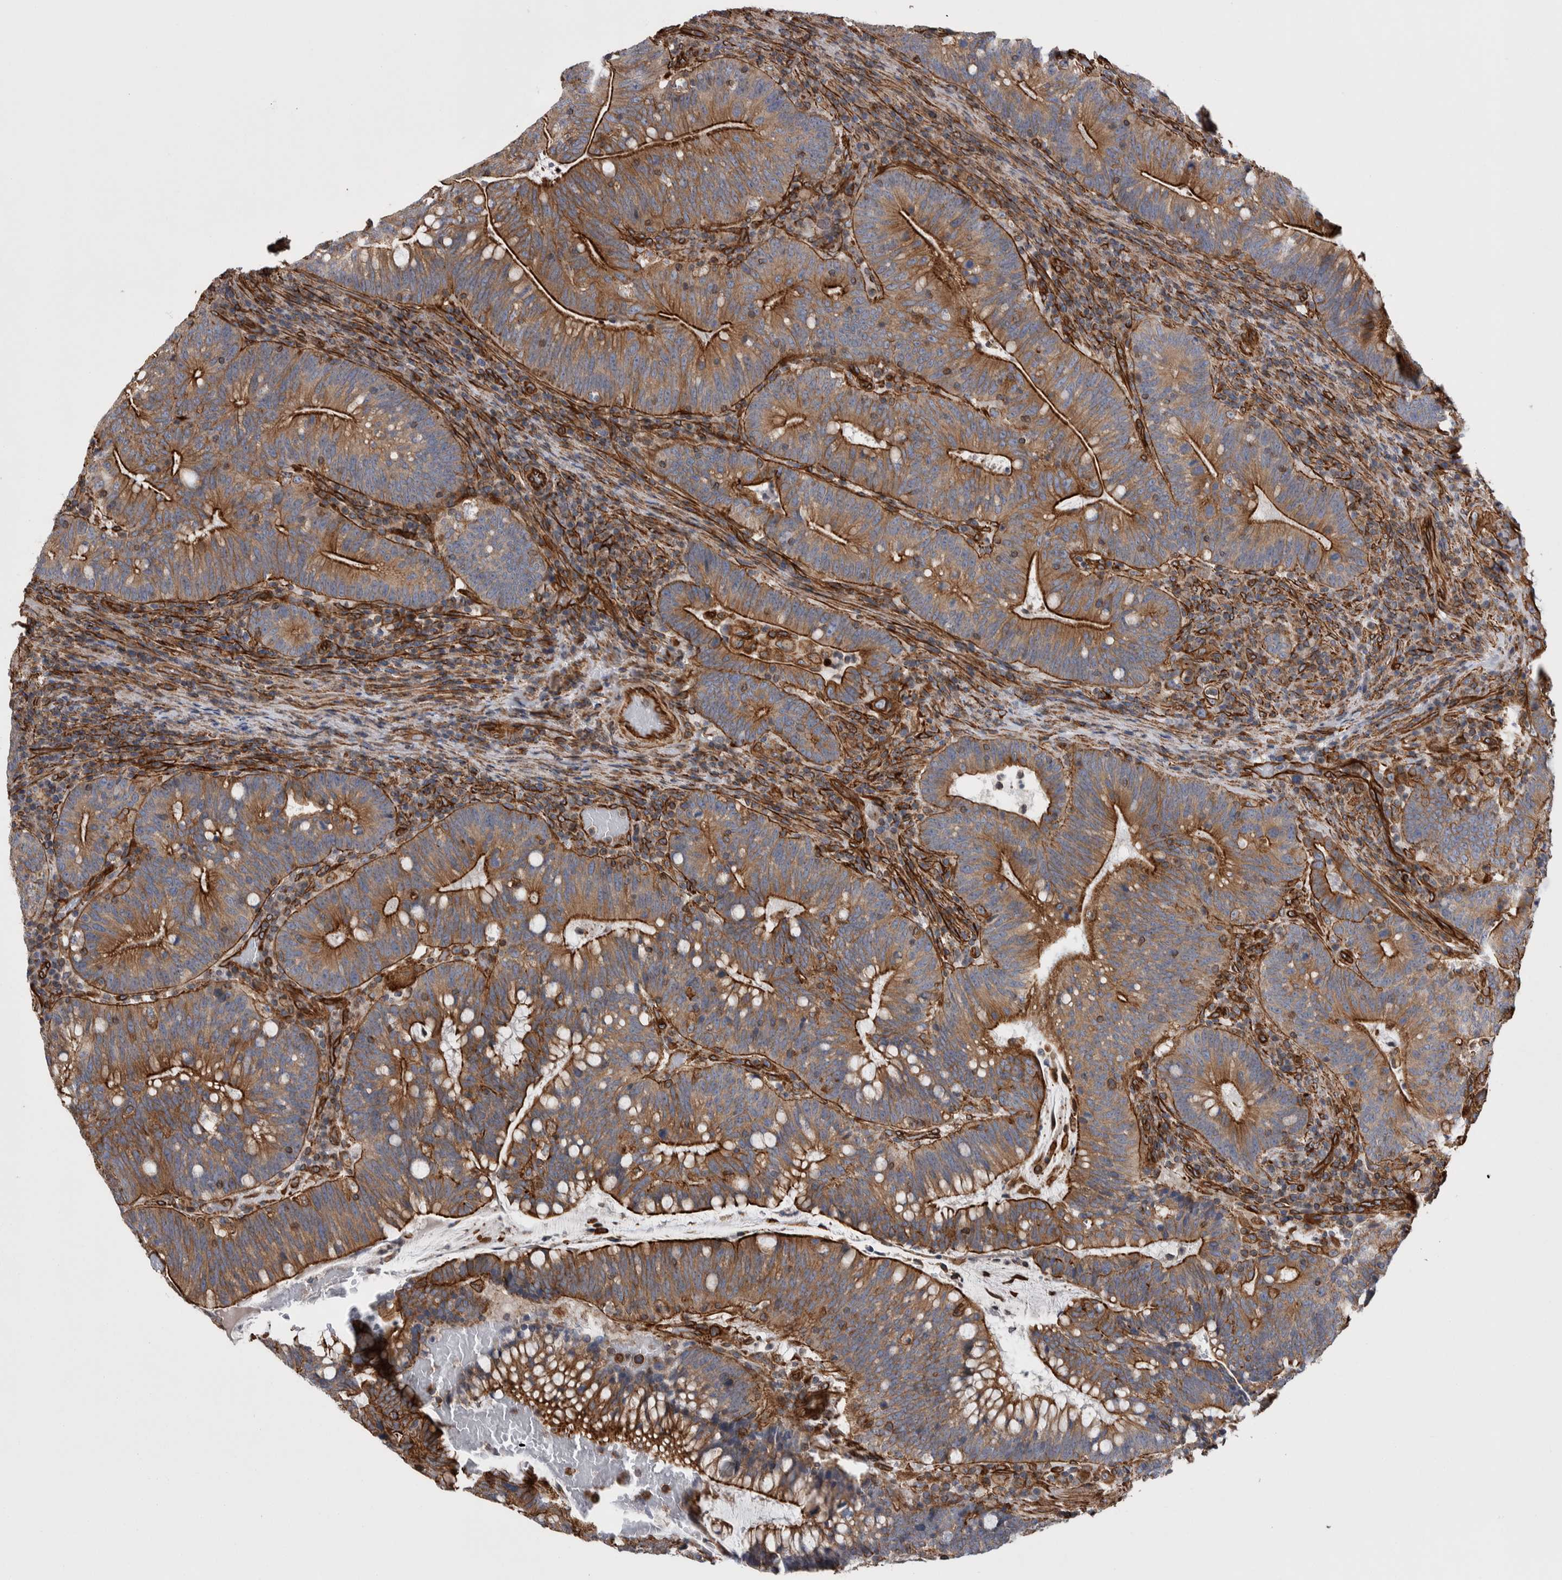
{"staining": {"intensity": "strong", "quantity": ">75%", "location": "cytoplasmic/membranous"}, "tissue": "colorectal cancer", "cell_type": "Tumor cells", "image_type": "cancer", "snomed": [{"axis": "morphology", "description": "Adenocarcinoma, NOS"}, {"axis": "topography", "description": "Colon"}], "caption": "There is high levels of strong cytoplasmic/membranous expression in tumor cells of colorectal adenocarcinoma, as demonstrated by immunohistochemical staining (brown color).", "gene": "KIF12", "patient": {"sex": "female", "age": 66}}